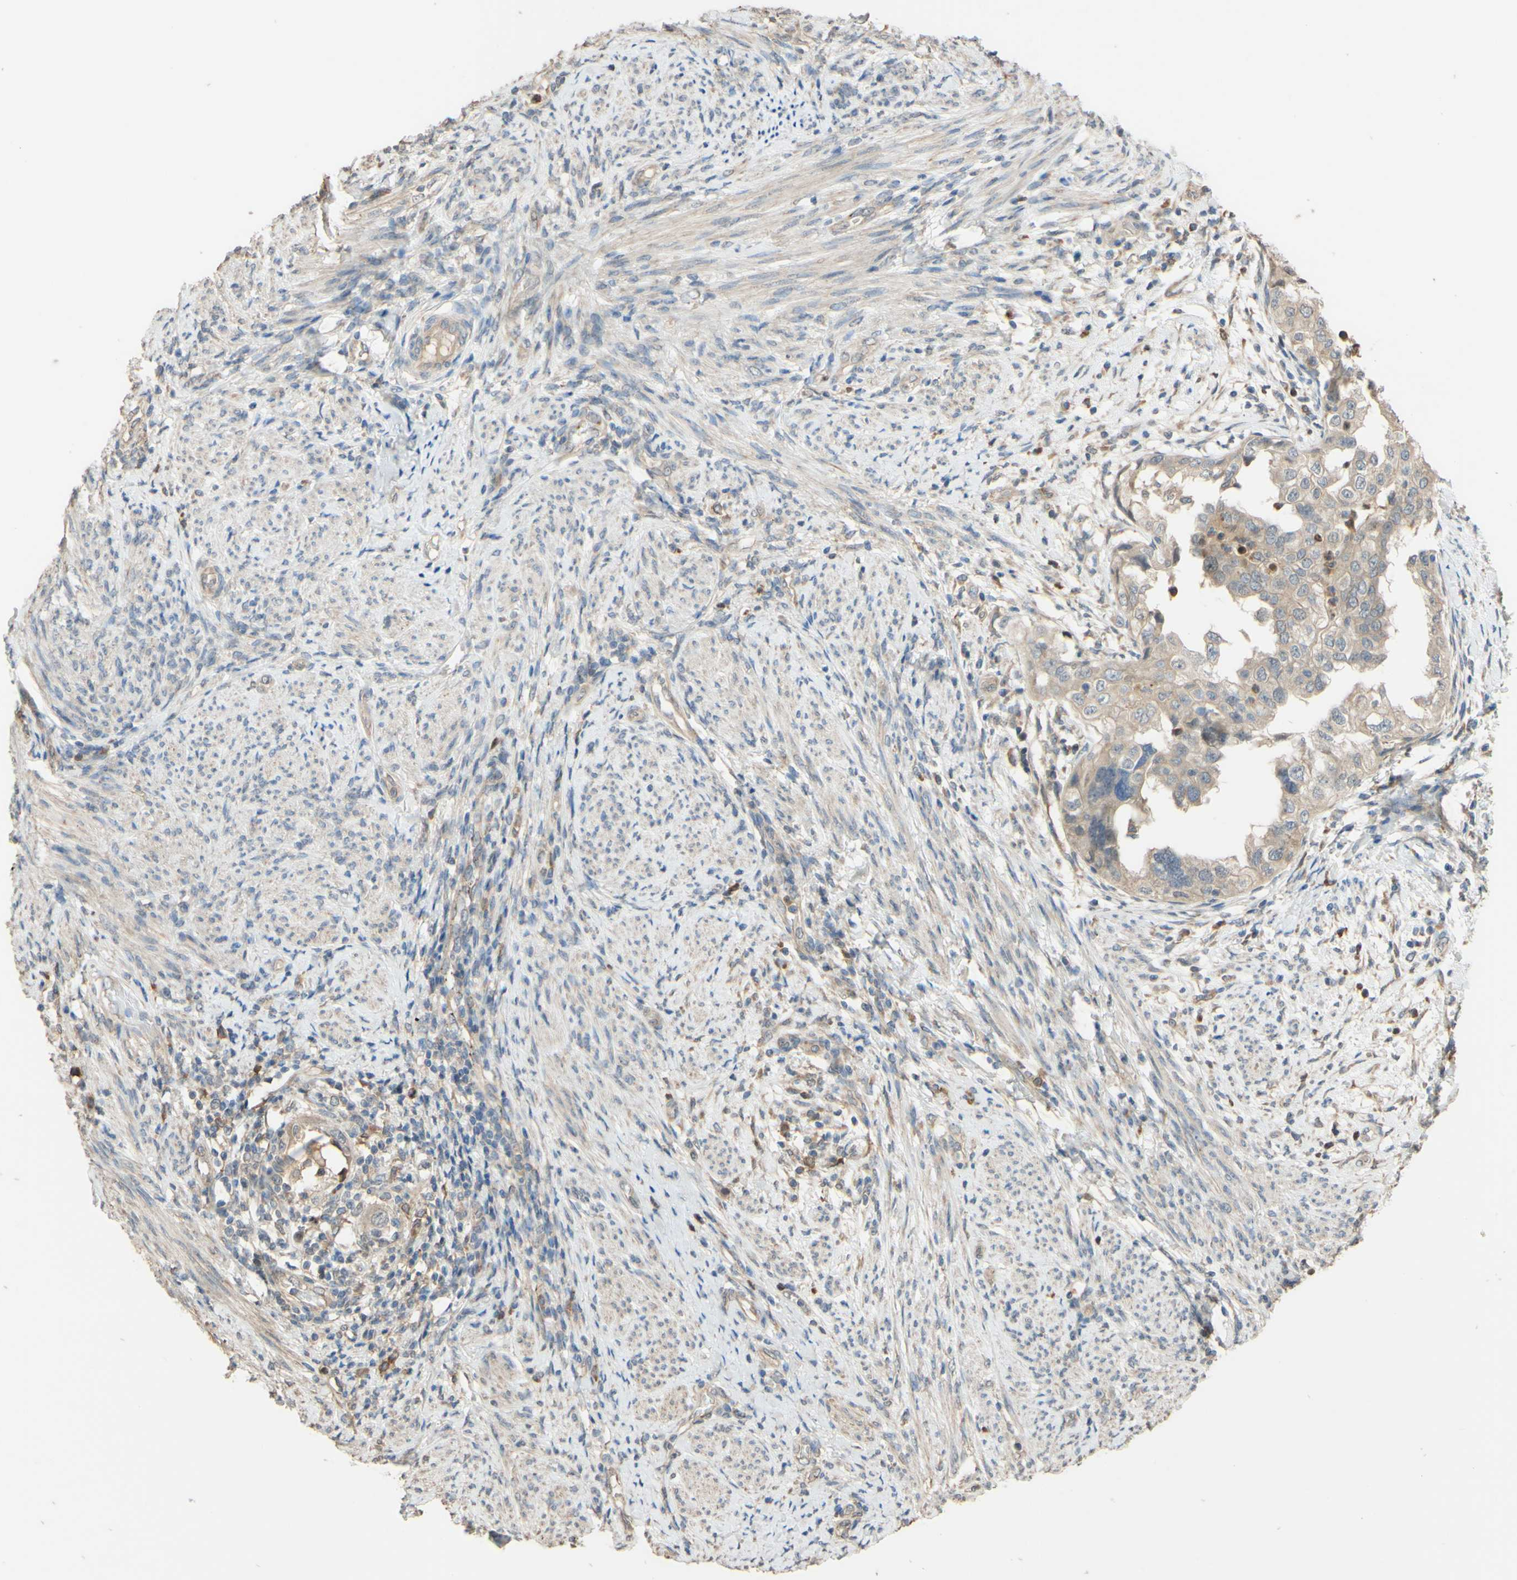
{"staining": {"intensity": "weak", "quantity": ">75%", "location": "cytoplasmic/membranous"}, "tissue": "endometrial cancer", "cell_type": "Tumor cells", "image_type": "cancer", "snomed": [{"axis": "morphology", "description": "Adenocarcinoma, NOS"}, {"axis": "topography", "description": "Endometrium"}], "caption": "IHC staining of endometrial cancer, which shows low levels of weak cytoplasmic/membranous expression in approximately >75% of tumor cells indicating weak cytoplasmic/membranous protein positivity. The staining was performed using DAB (3,3'-diaminobenzidine) (brown) for protein detection and nuclei were counterstained in hematoxylin (blue).", "gene": "SMIM19", "patient": {"sex": "female", "age": 85}}